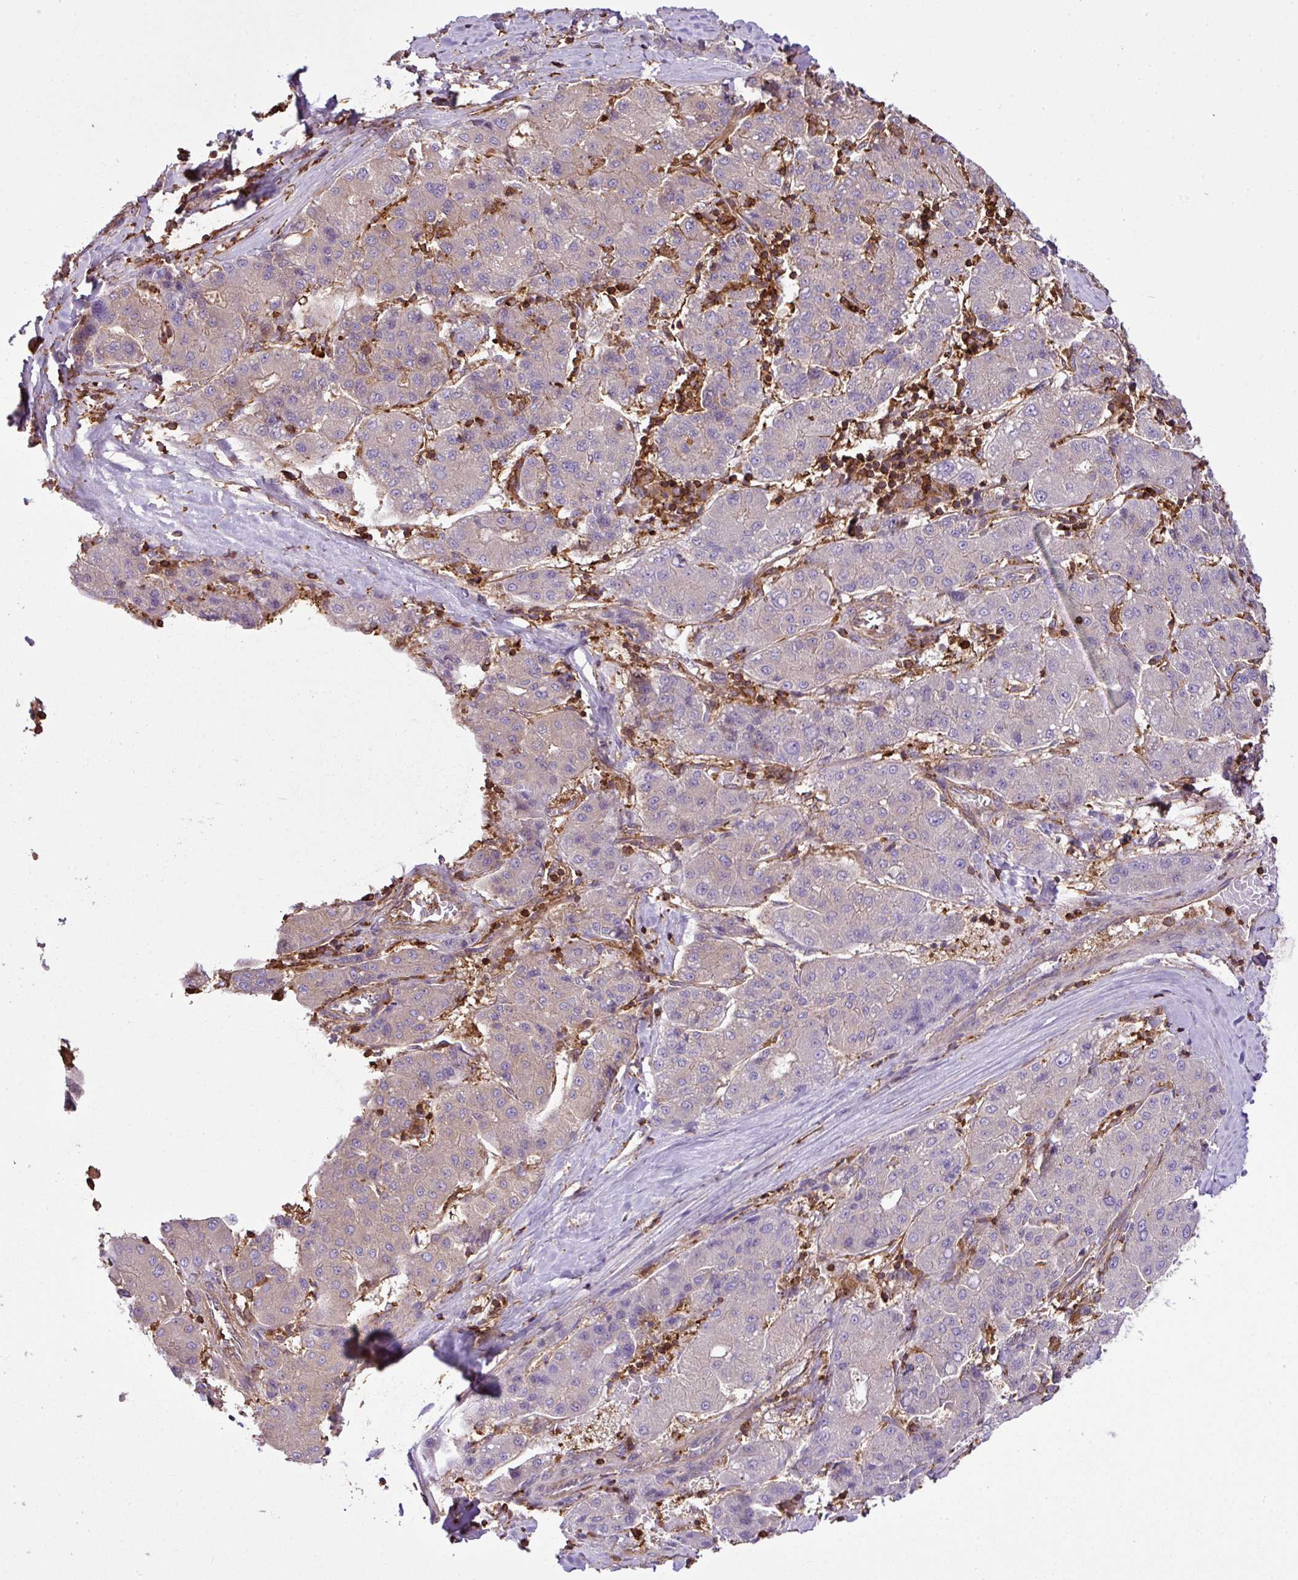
{"staining": {"intensity": "weak", "quantity": "<25%", "location": "cytoplasmic/membranous"}, "tissue": "liver cancer", "cell_type": "Tumor cells", "image_type": "cancer", "snomed": [{"axis": "morphology", "description": "Carcinoma, Hepatocellular, NOS"}, {"axis": "topography", "description": "Liver"}], "caption": "Tumor cells show no significant protein expression in liver cancer (hepatocellular carcinoma). (DAB immunohistochemistry with hematoxylin counter stain).", "gene": "PGAP6", "patient": {"sex": "male", "age": 65}}